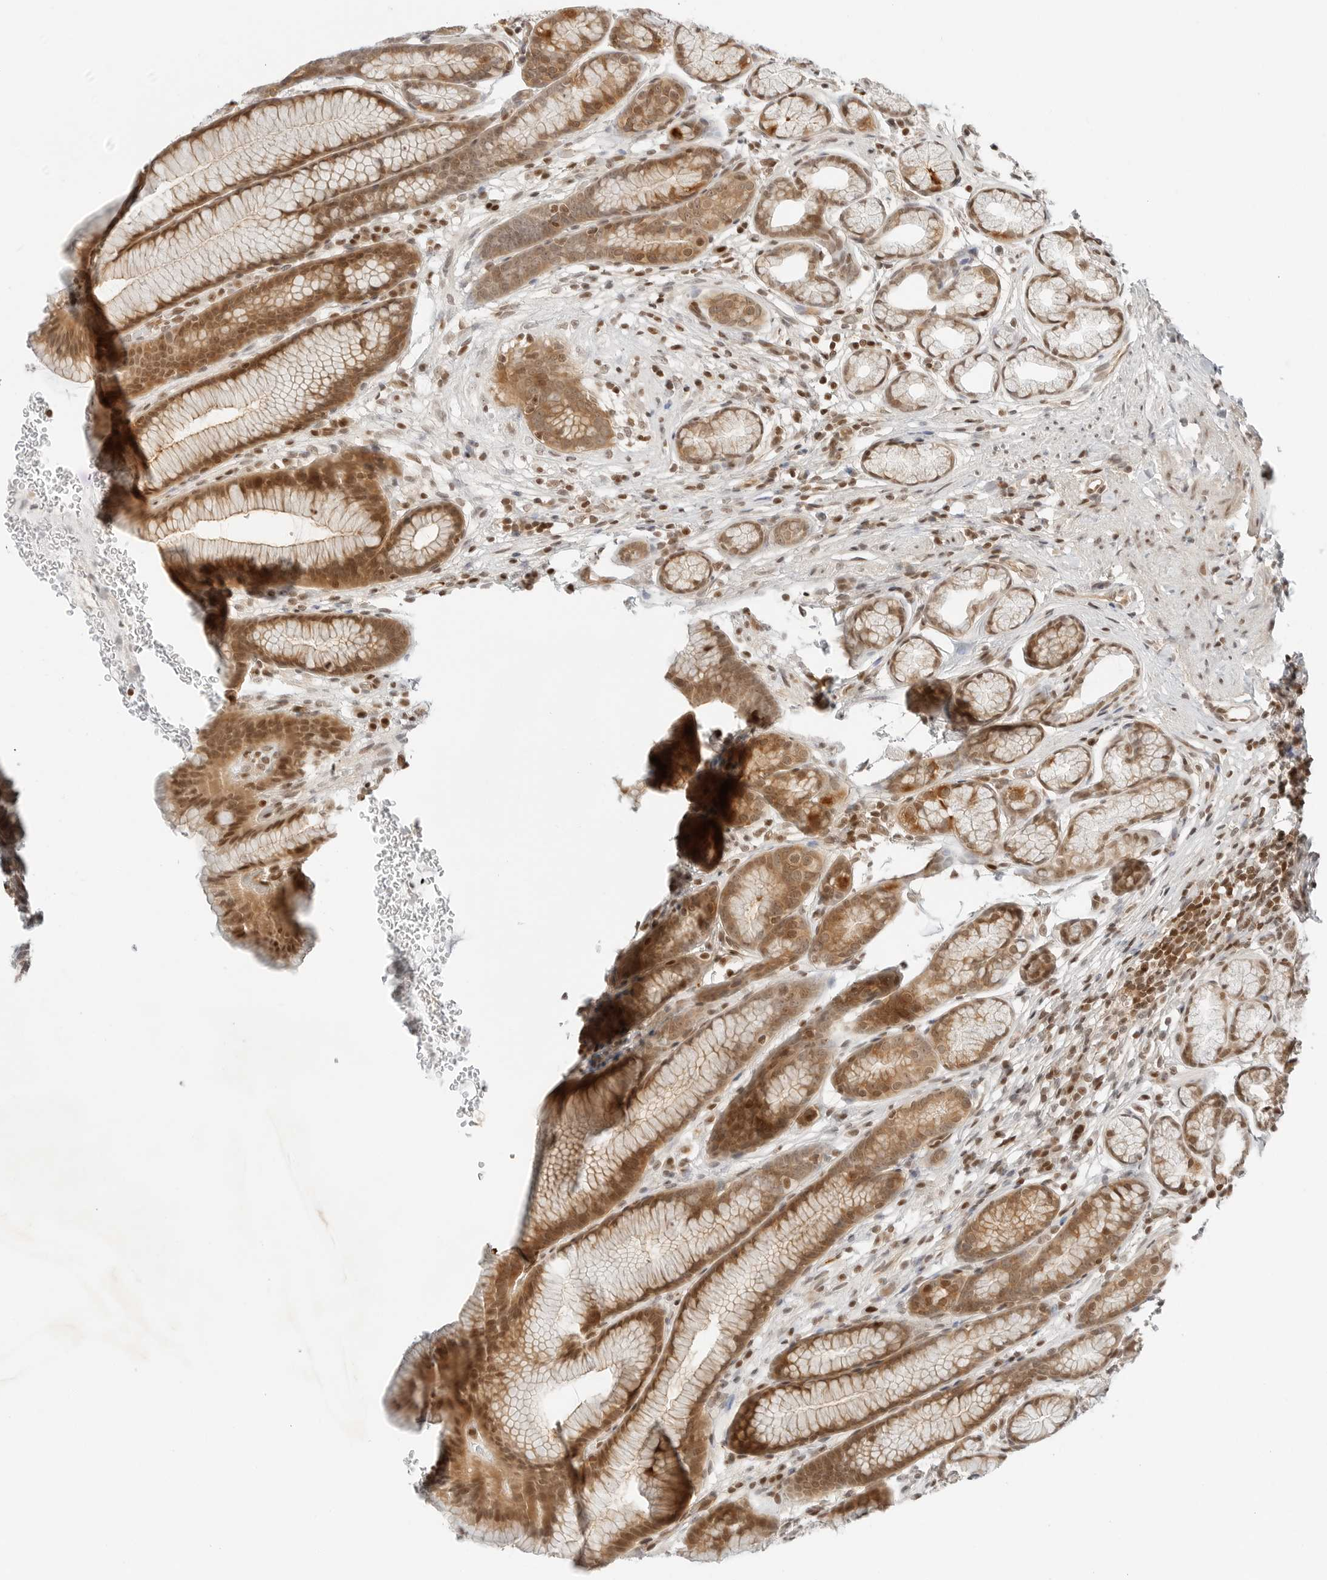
{"staining": {"intensity": "moderate", "quantity": ">75%", "location": "cytoplasmic/membranous,nuclear"}, "tissue": "stomach", "cell_type": "Glandular cells", "image_type": "normal", "snomed": [{"axis": "morphology", "description": "Normal tissue, NOS"}, {"axis": "topography", "description": "Stomach"}], "caption": "Protein staining demonstrates moderate cytoplasmic/membranous,nuclear positivity in about >75% of glandular cells in unremarkable stomach. (IHC, brightfield microscopy, high magnification).", "gene": "CRTC2", "patient": {"sex": "male", "age": 42}}